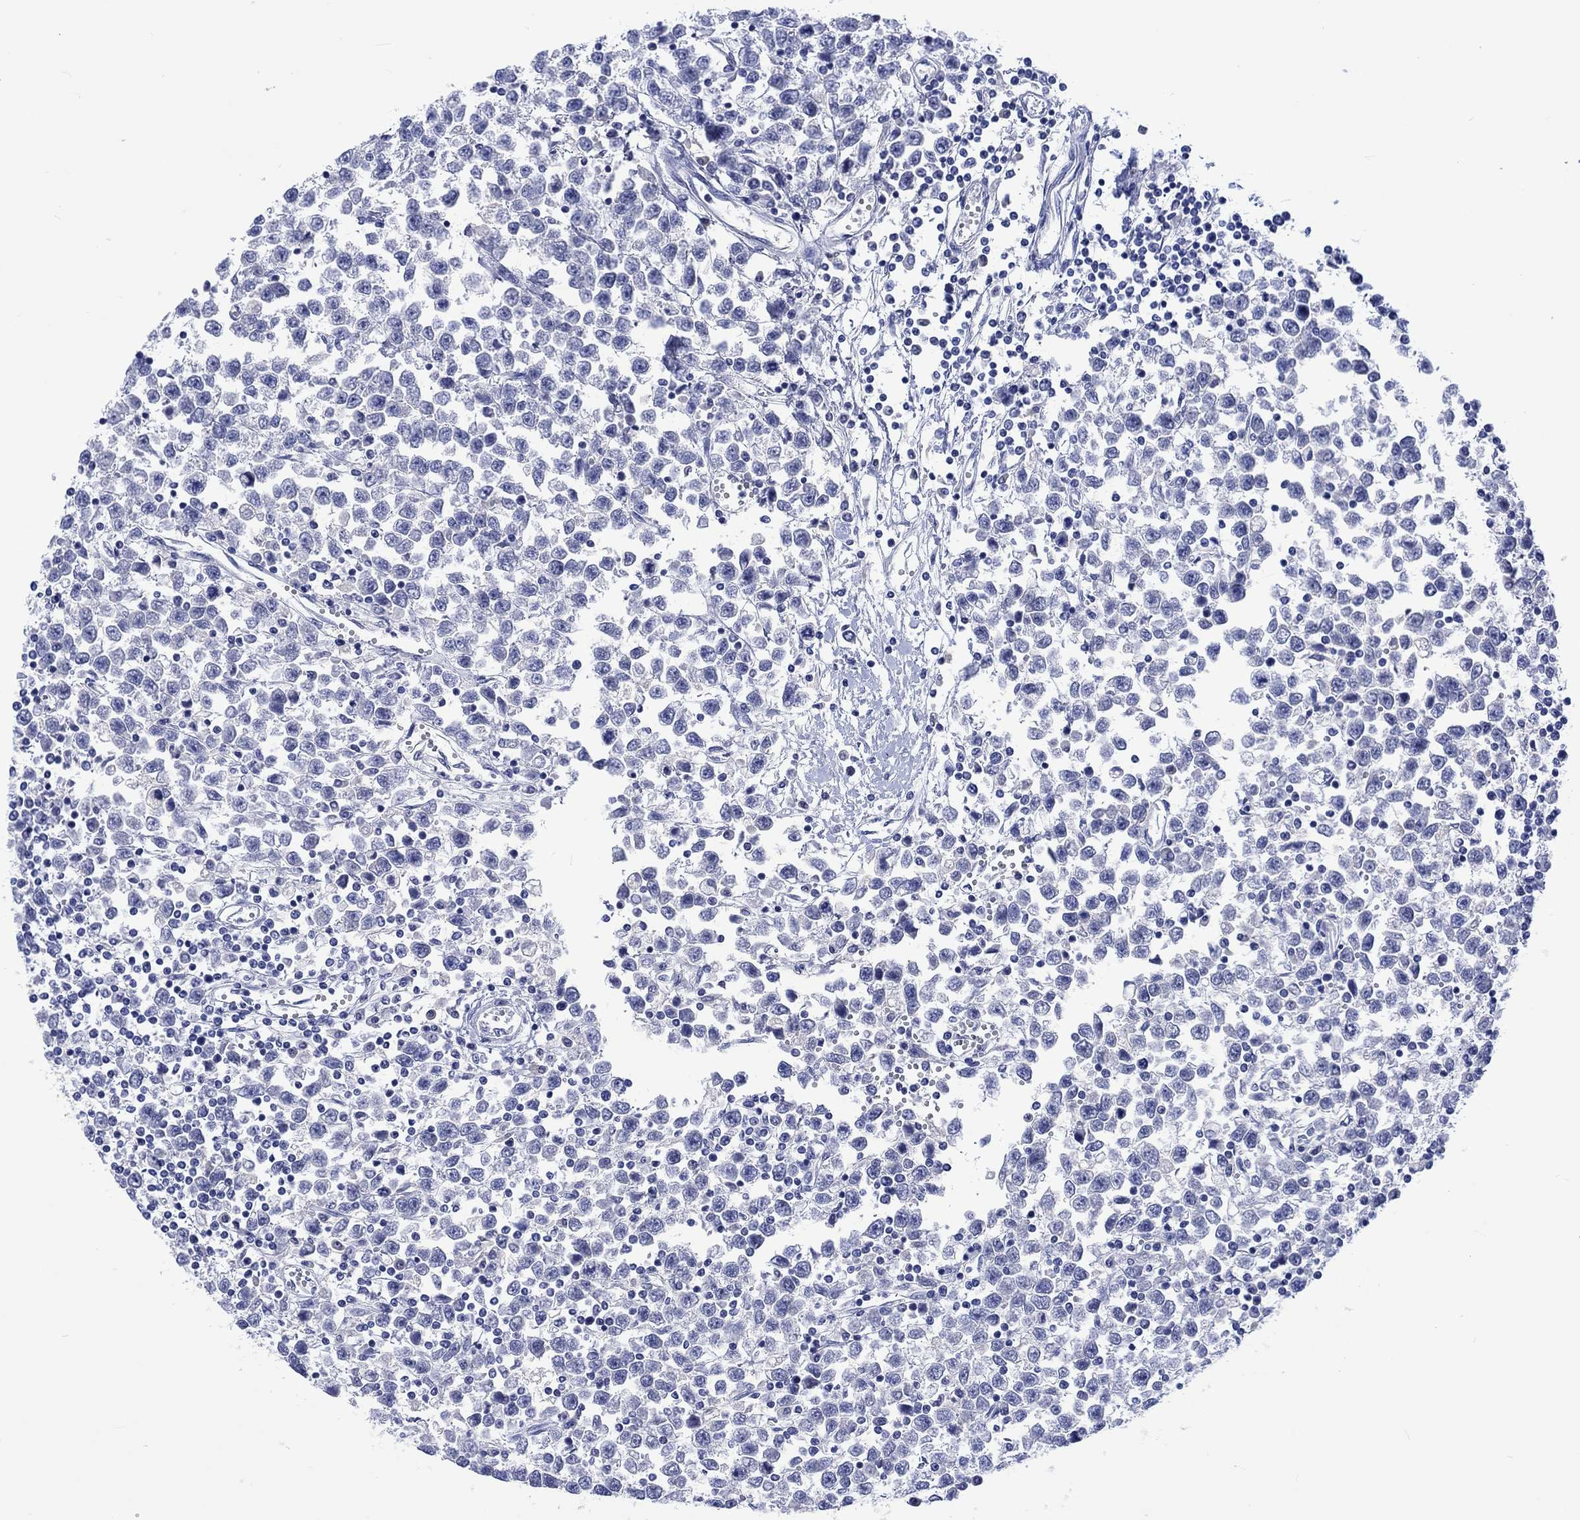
{"staining": {"intensity": "negative", "quantity": "none", "location": "none"}, "tissue": "testis cancer", "cell_type": "Tumor cells", "image_type": "cancer", "snomed": [{"axis": "morphology", "description": "Seminoma, NOS"}, {"axis": "topography", "description": "Testis"}], "caption": "This photomicrograph is of seminoma (testis) stained with IHC to label a protein in brown with the nuclei are counter-stained blue. There is no expression in tumor cells. Nuclei are stained in blue.", "gene": "CACNG3", "patient": {"sex": "male", "age": 34}}